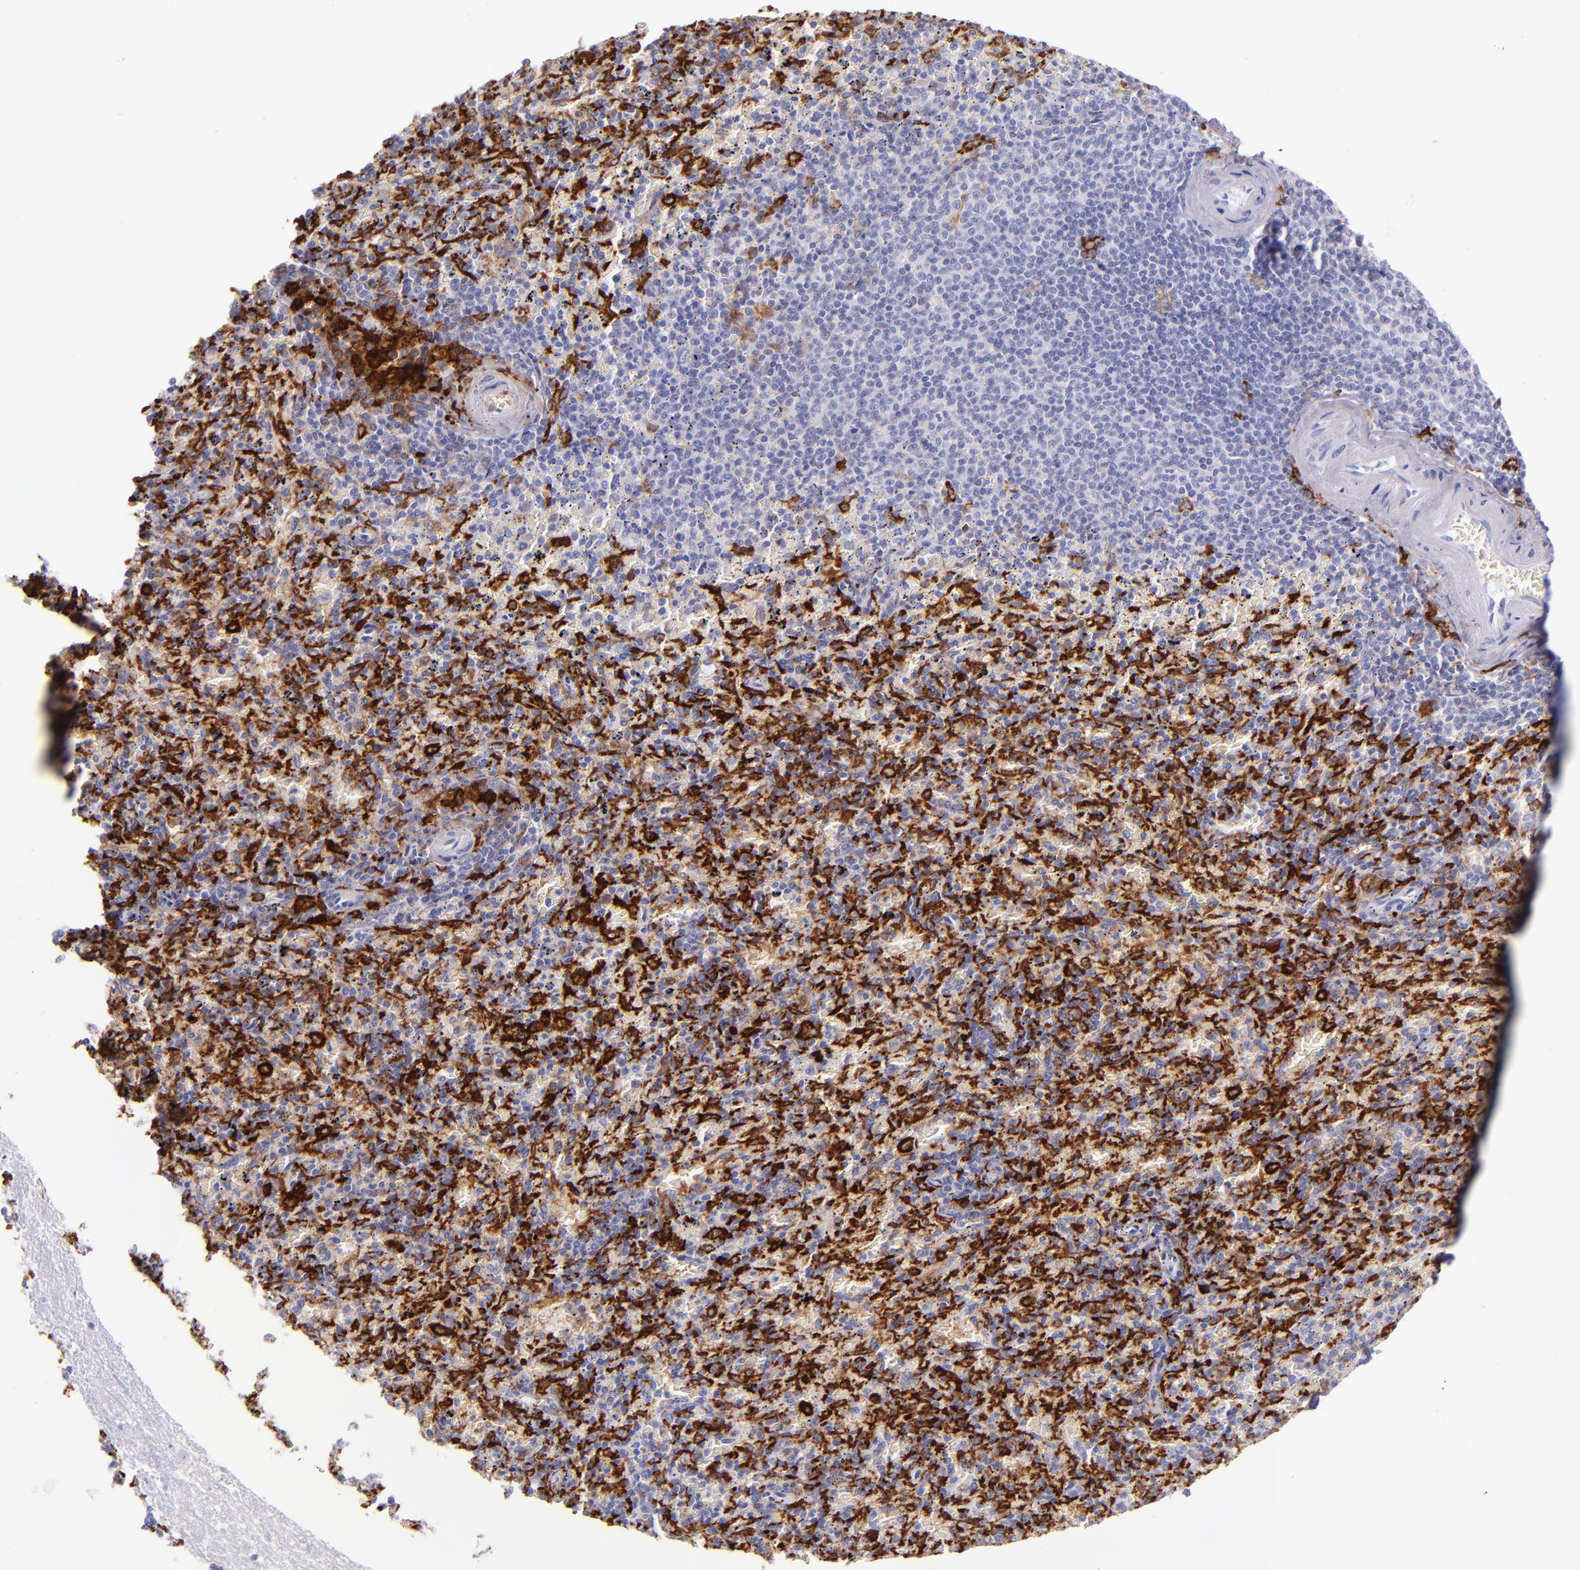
{"staining": {"intensity": "strong", "quantity": "25%-75%", "location": "cytoplasmic/membranous"}, "tissue": "spleen", "cell_type": "Cells in red pulp", "image_type": "normal", "snomed": [{"axis": "morphology", "description": "Normal tissue, NOS"}, {"axis": "topography", "description": "Spleen"}], "caption": "A brown stain labels strong cytoplasmic/membranous expression of a protein in cells in red pulp of benign spleen. (brown staining indicates protein expression, while blue staining denotes nuclei).", "gene": "CD163", "patient": {"sex": "female", "age": 43}}